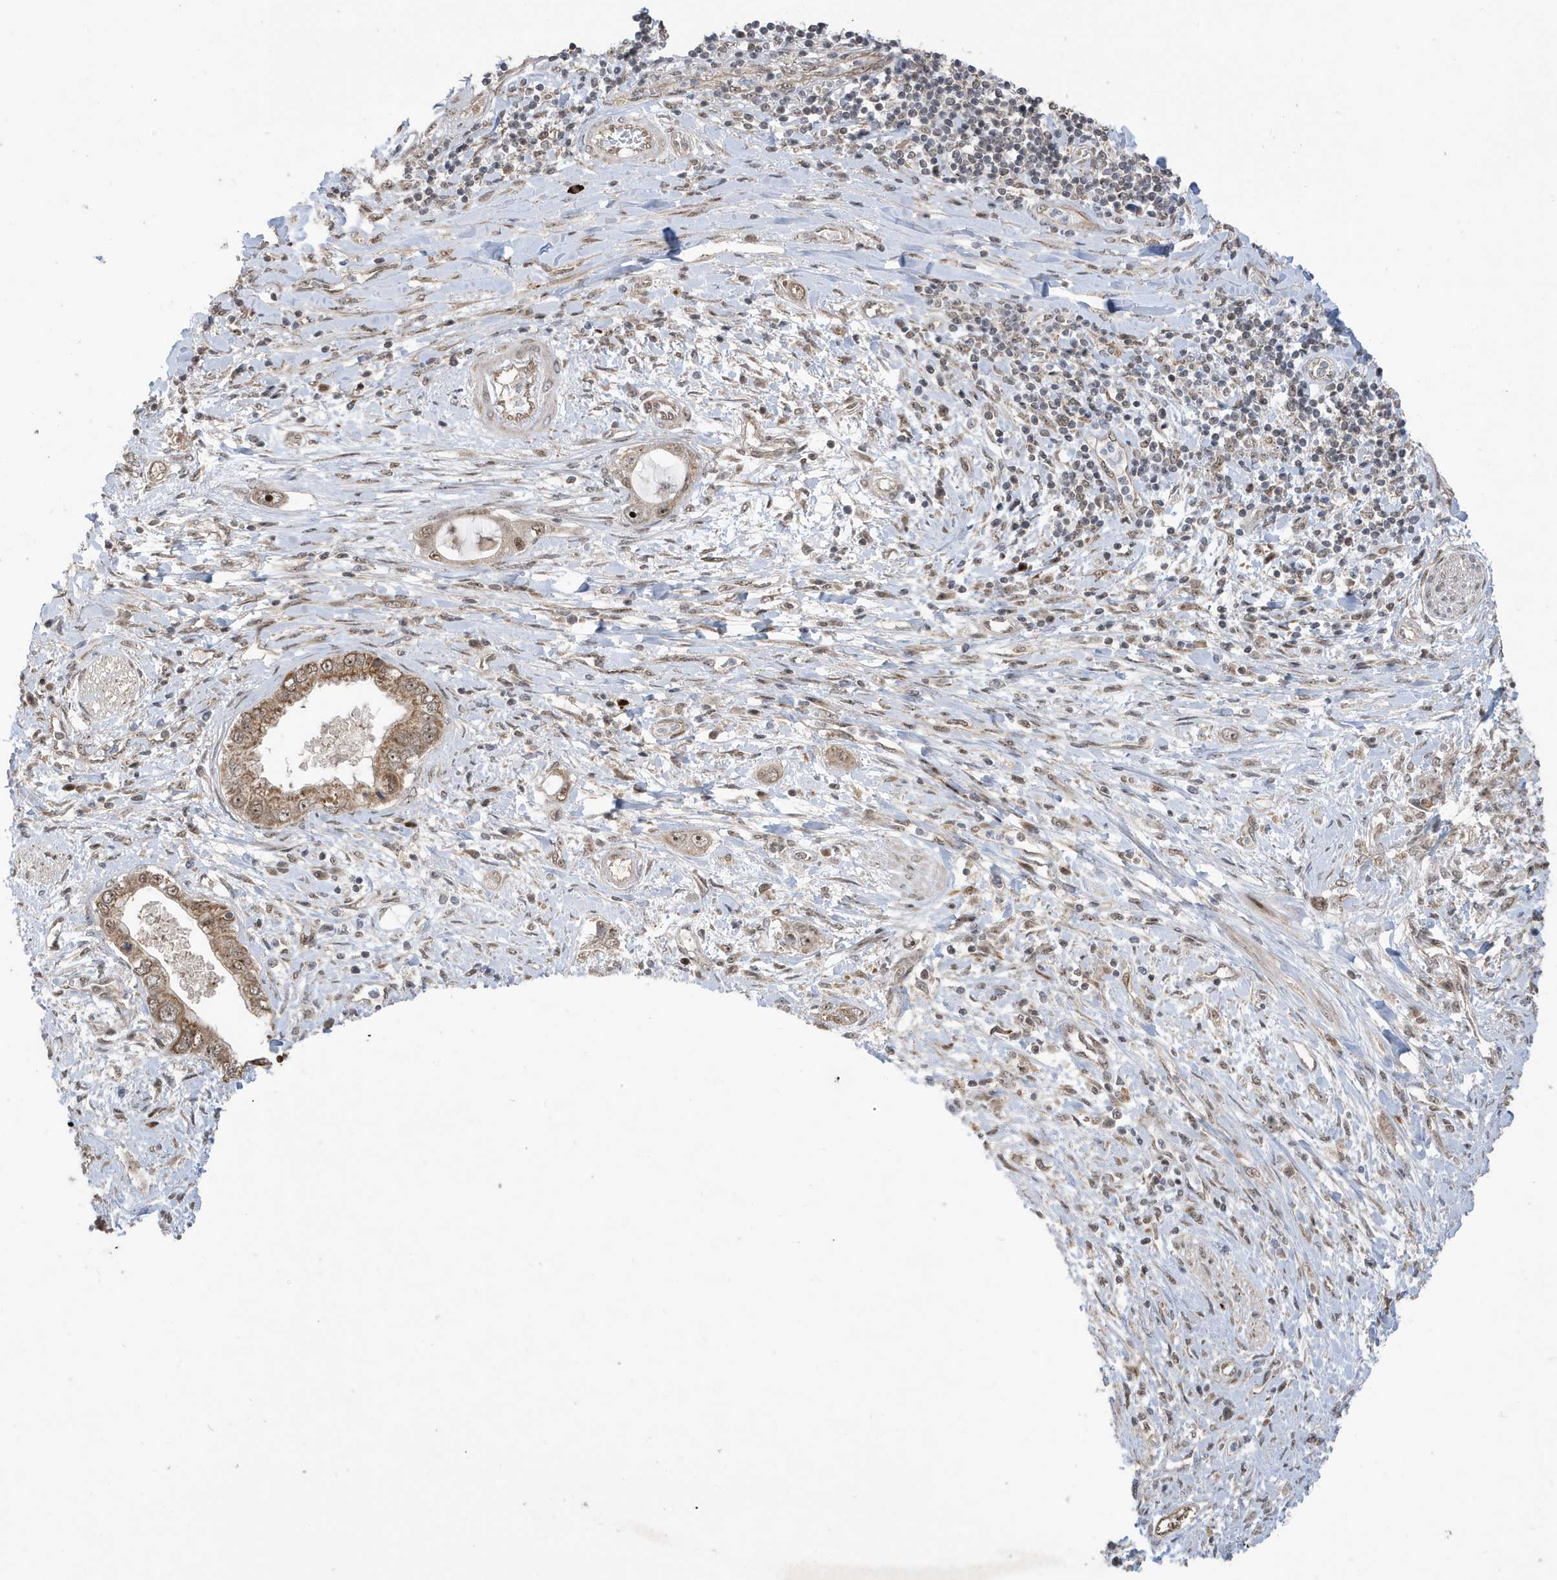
{"staining": {"intensity": "moderate", "quantity": ">75%", "location": "cytoplasmic/membranous,nuclear"}, "tissue": "pancreatic cancer", "cell_type": "Tumor cells", "image_type": "cancer", "snomed": [{"axis": "morphology", "description": "Inflammation, NOS"}, {"axis": "morphology", "description": "Adenocarcinoma, NOS"}, {"axis": "topography", "description": "Pancreas"}], "caption": "High-power microscopy captured an immunohistochemistry (IHC) micrograph of adenocarcinoma (pancreatic), revealing moderate cytoplasmic/membranous and nuclear positivity in about >75% of tumor cells.", "gene": "FAM9B", "patient": {"sex": "female", "age": 56}}